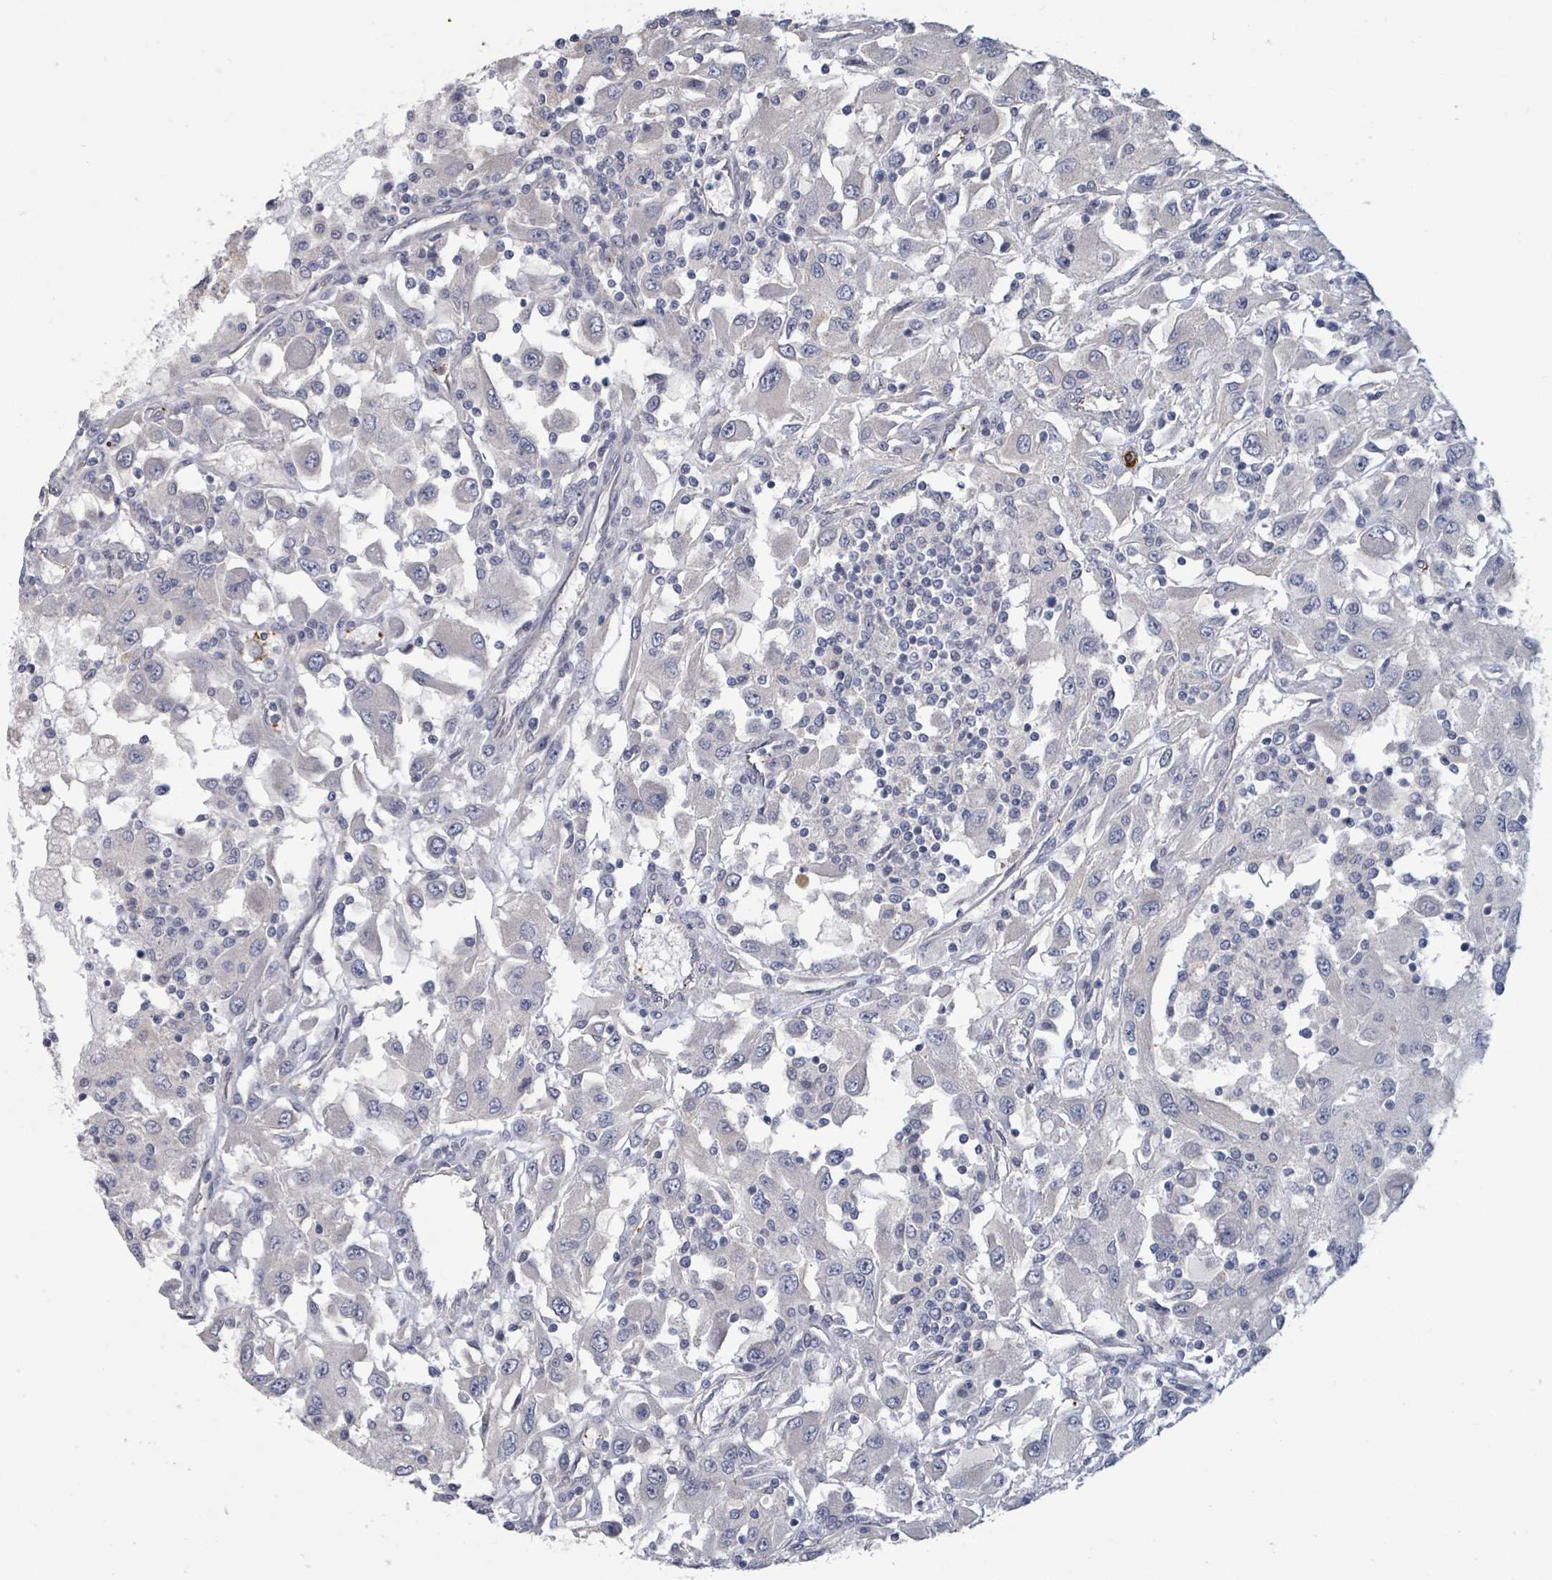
{"staining": {"intensity": "negative", "quantity": "none", "location": "none"}, "tissue": "renal cancer", "cell_type": "Tumor cells", "image_type": "cancer", "snomed": [{"axis": "morphology", "description": "Adenocarcinoma, NOS"}, {"axis": "topography", "description": "Kidney"}], "caption": "Immunohistochemical staining of renal adenocarcinoma demonstrates no significant expression in tumor cells.", "gene": "PLAUR", "patient": {"sex": "female", "age": 67}}